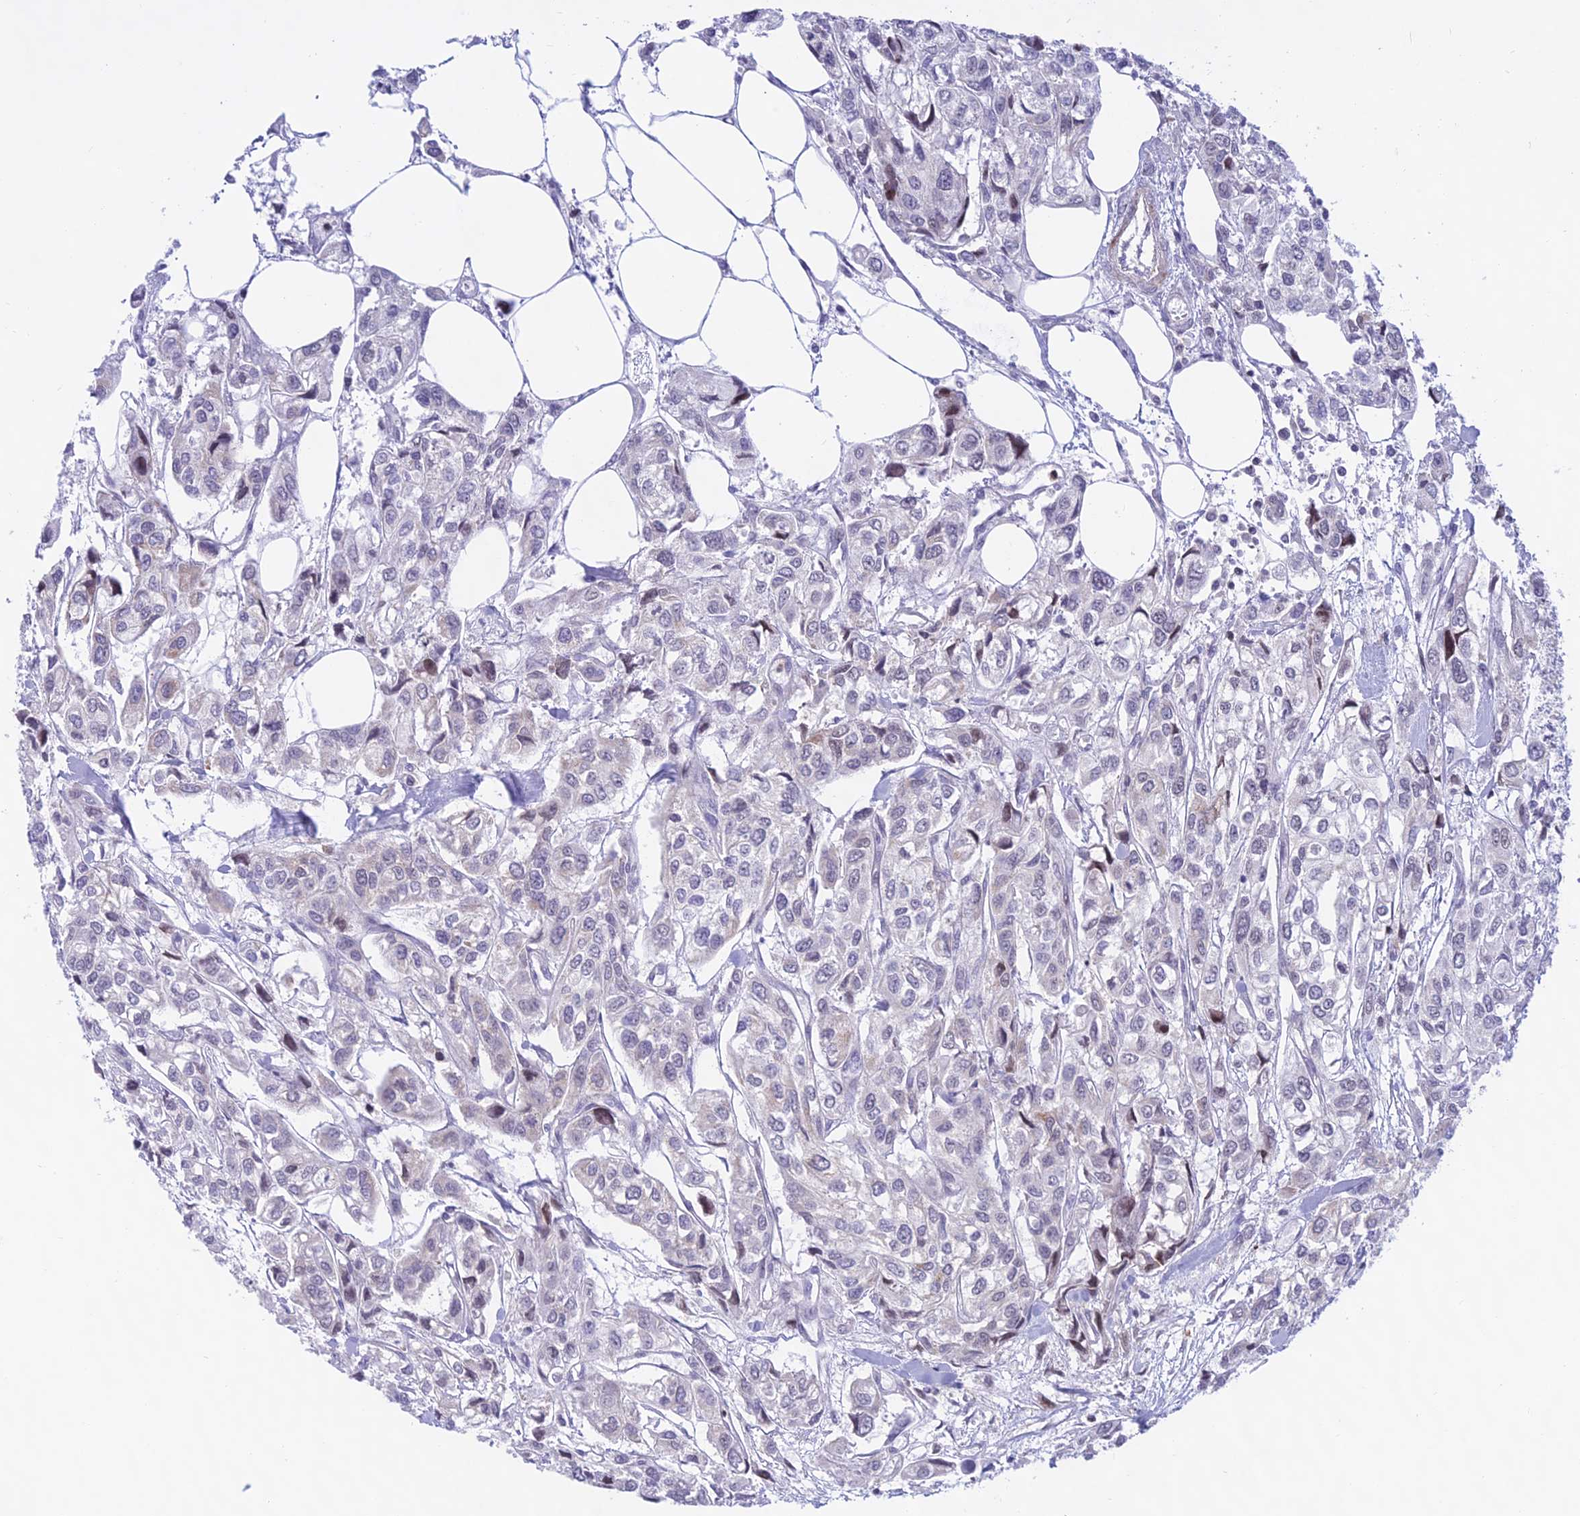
{"staining": {"intensity": "negative", "quantity": "none", "location": "none"}, "tissue": "urothelial cancer", "cell_type": "Tumor cells", "image_type": "cancer", "snomed": [{"axis": "morphology", "description": "Urothelial carcinoma, High grade"}, {"axis": "topography", "description": "Urinary bladder"}], "caption": "Tumor cells show no significant protein staining in urothelial carcinoma (high-grade).", "gene": "KRR1", "patient": {"sex": "male", "age": 67}}